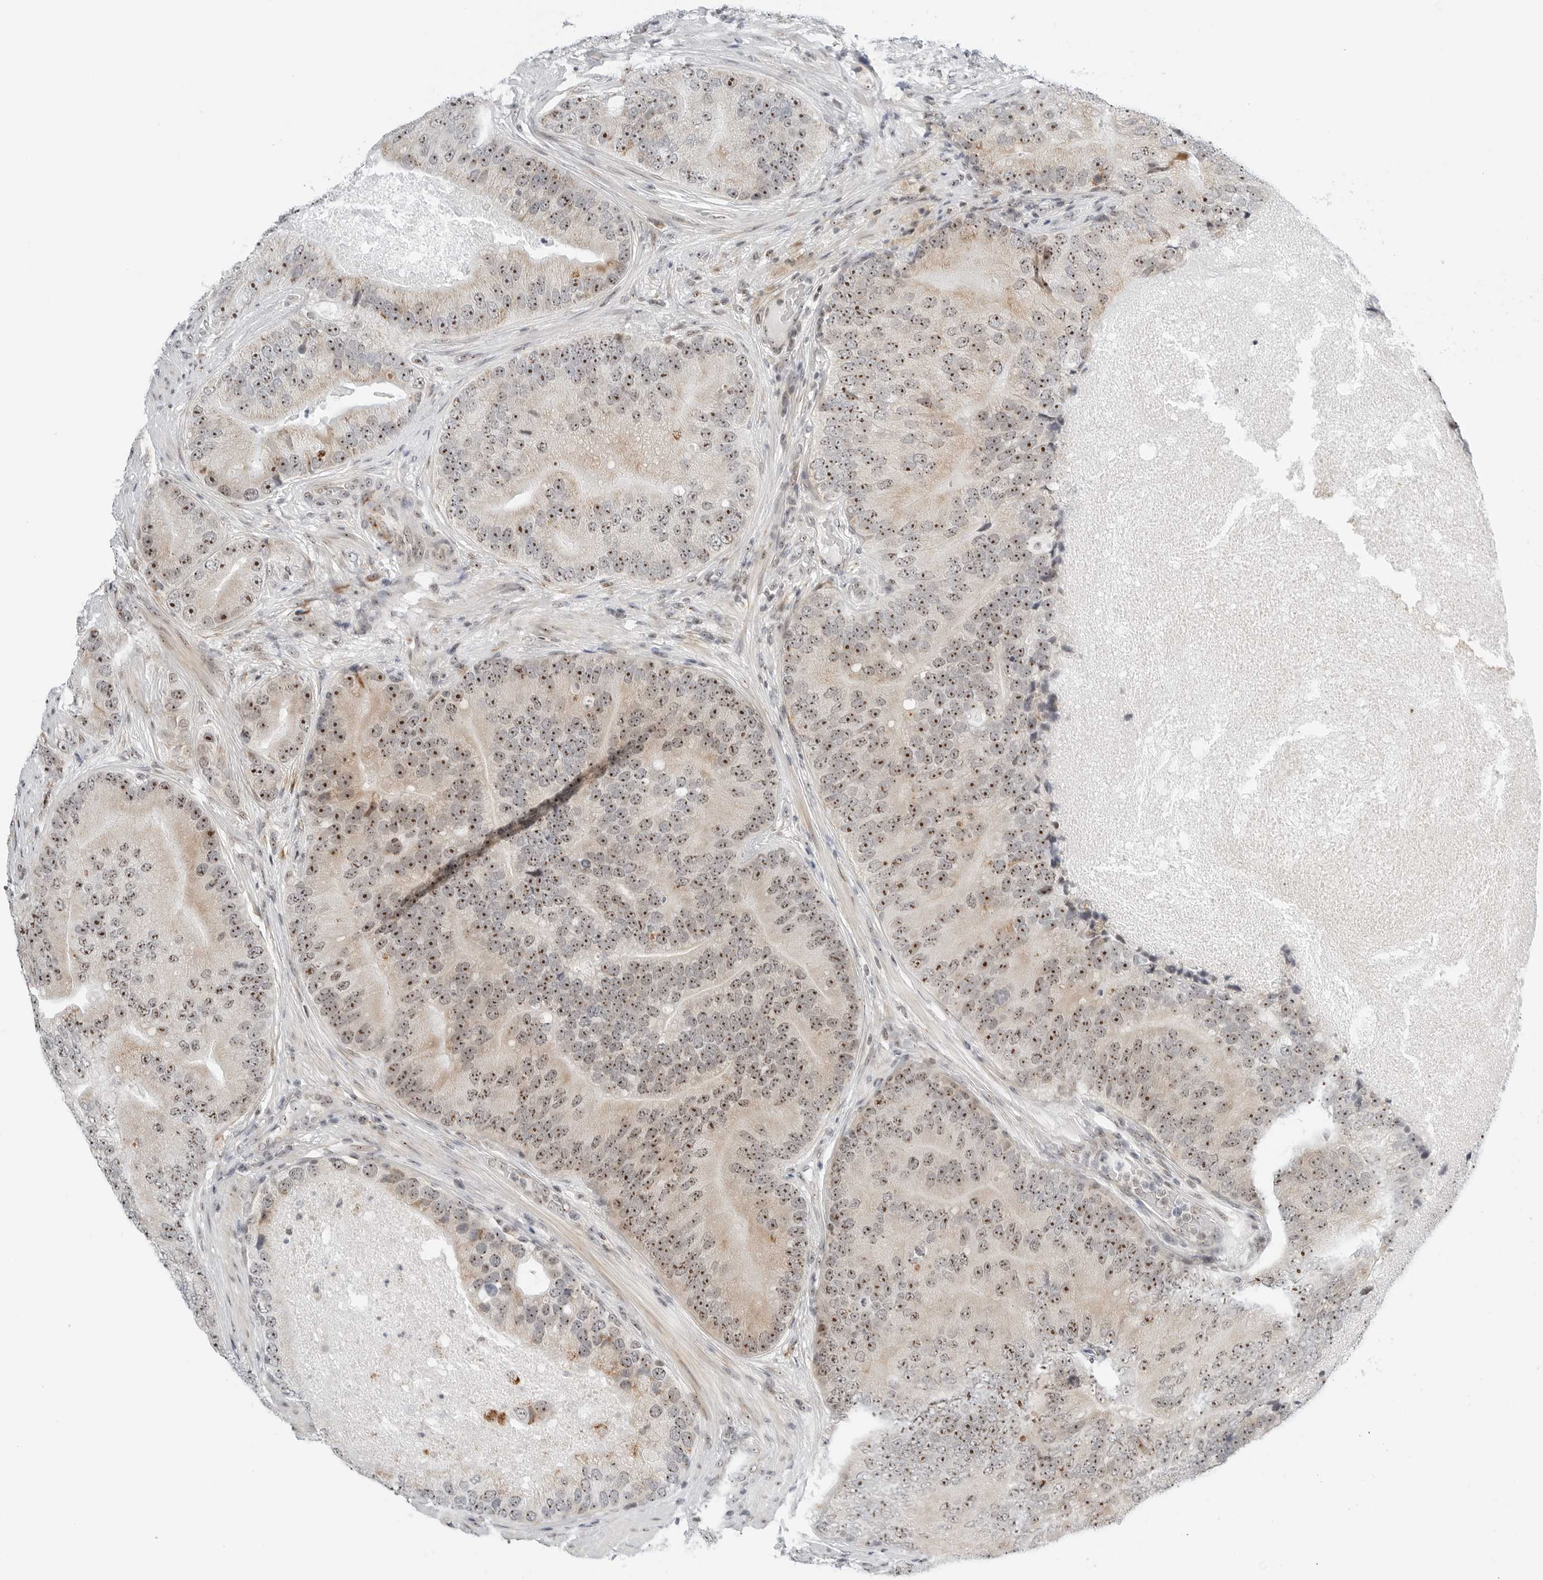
{"staining": {"intensity": "moderate", "quantity": "25%-75%", "location": "nuclear"}, "tissue": "prostate cancer", "cell_type": "Tumor cells", "image_type": "cancer", "snomed": [{"axis": "morphology", "description": "Adenocarcinoma, High grade"}, {"axis": "topography", "description": "Prostate"}], "caption": "Prostate adenocarcinoma (high-grade) stained for a protein displays moderate nuclear positivity in tumor cells. (DAB IHC with brightfield microscopy, high magnification).", "gene": "RIMKLA", "patient": {"sex": "male", "age": 70}}